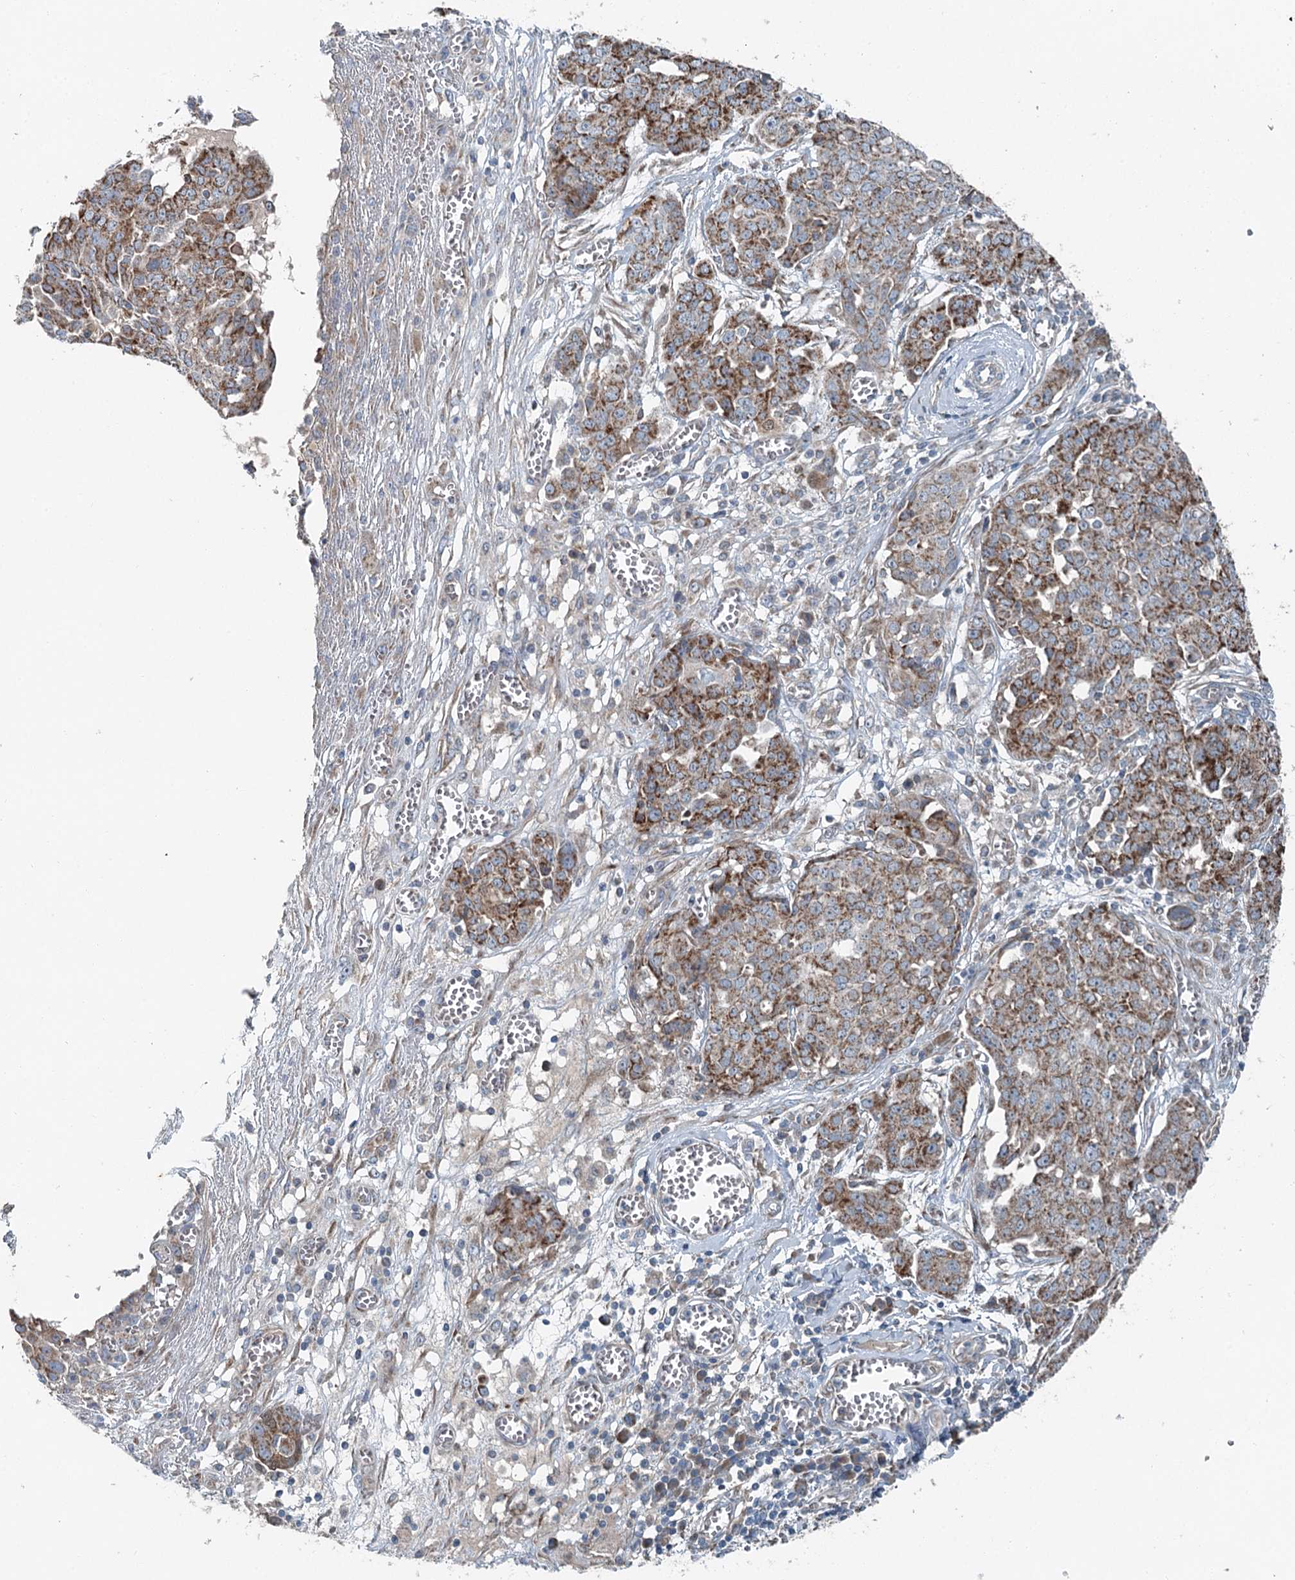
{"staining": {"intensity": "moderate", "quantity": ">75%", "location": "cytoplasmic/membranous"}, "tissue": "ovarian cancer", "cell_type": "Tumor cells", "image_type": "cancer", "snomed": [{"axis": "morphology", "description": "Cystadenocarcinoma, serous, NOS"}, {"axis": "topography", "description": "Soft tissue"}, {"axis": "topography", "description": "Ovary"}], "caption": "Ovarian cancer stained with a brown dye demonstrates moderate cytoplasmic/membranous positive staining in approximately >75% of tumor cells.", "gene": "CHCHD5", "patient": {"sex": "female", "age": 57}}